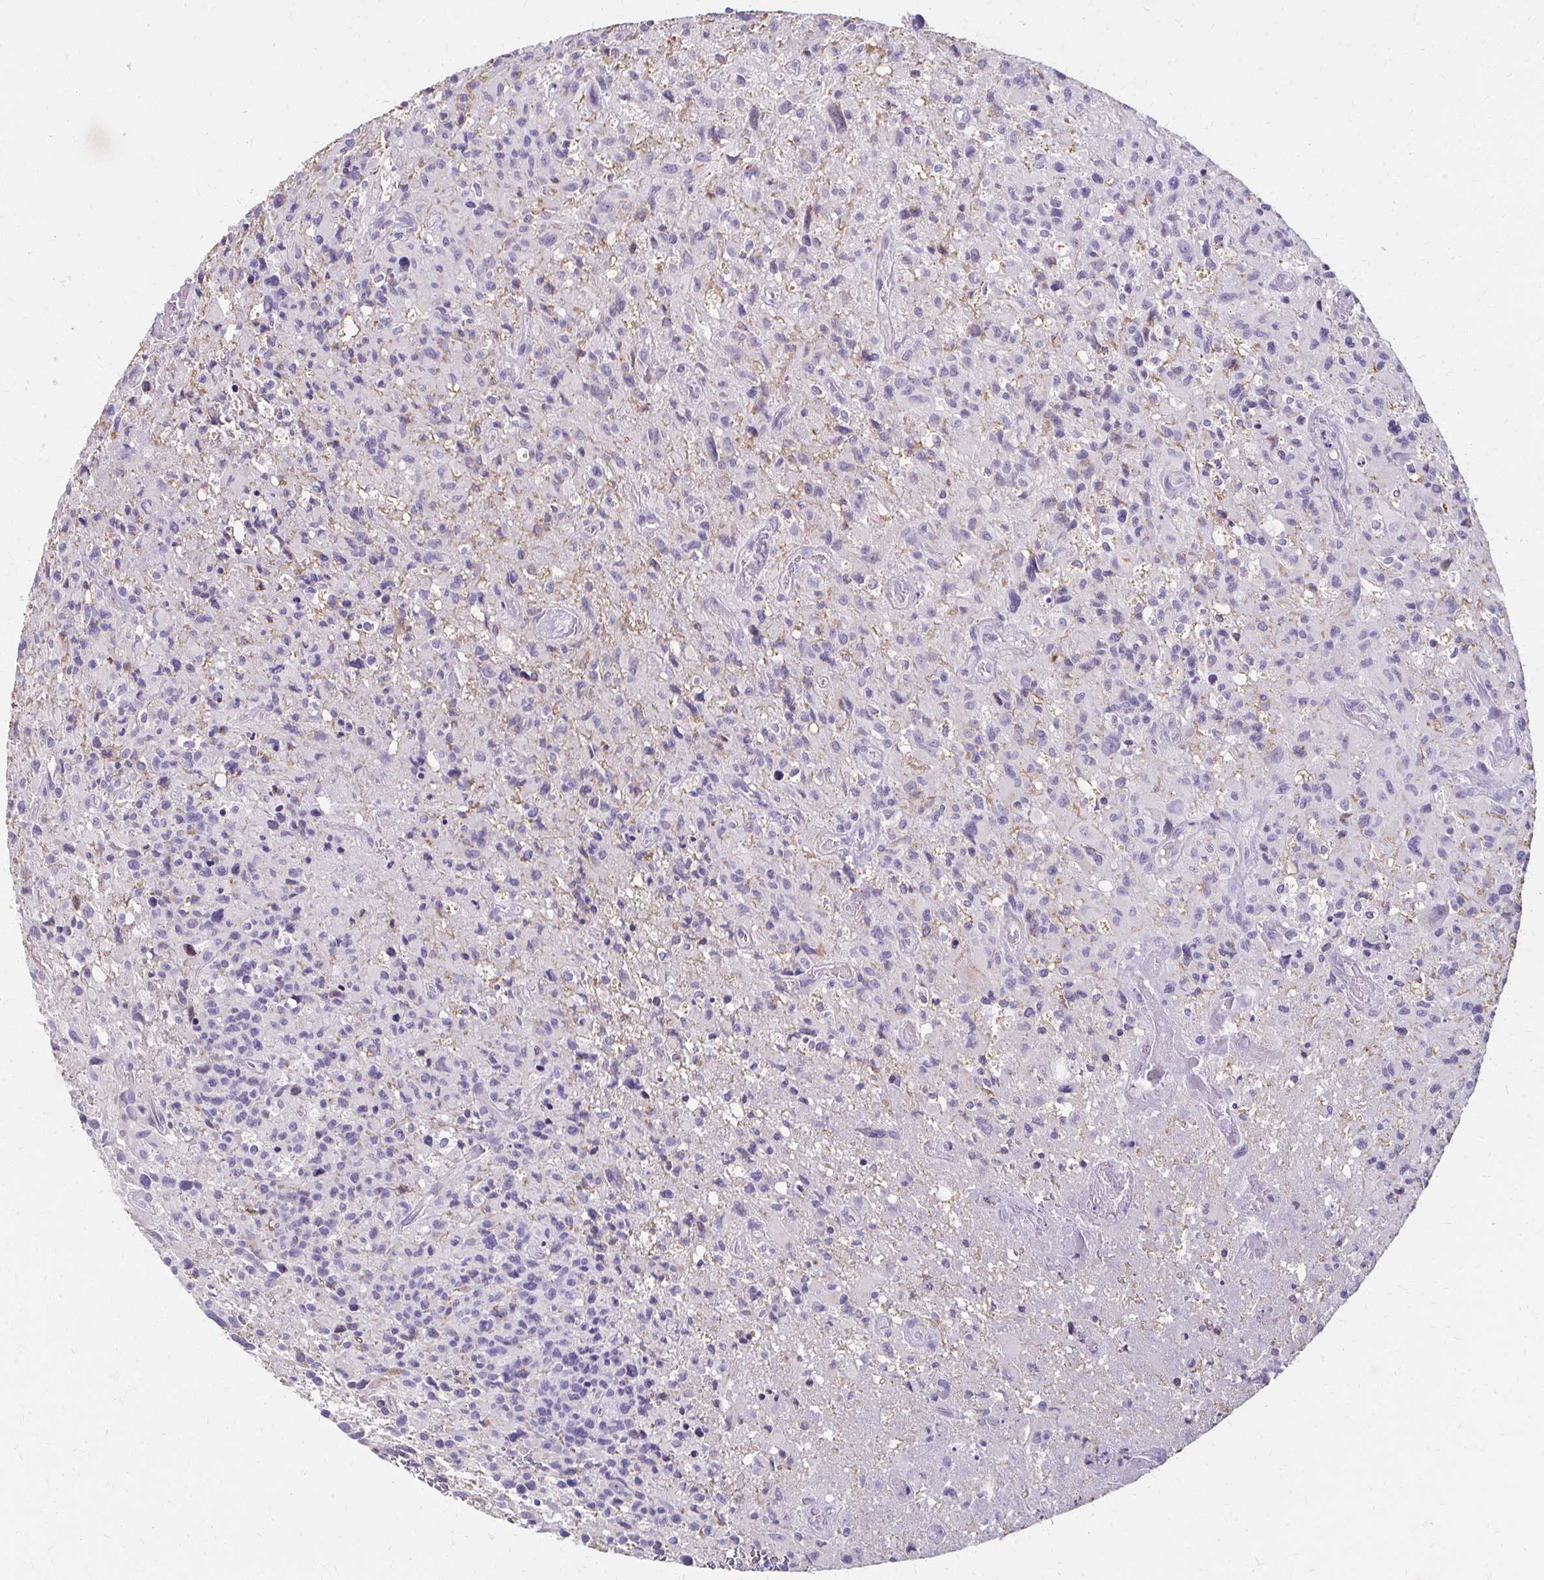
{"staining": {"intensity": "negative", "quantity": "none", "location": "none"}, "tissue": "glioma", "cell_type": "Tumor cells", "image_type": "cancer", "snomed": [{"axis": "morphology", "description": "Glioma, malignant, High grade"}, {"axis": "topography", "description": "Brain"}], "caption": "Tumor cells show no significant expression in malignant glioma (high-grade).", "gene": "BBS12", "patient": {"sex": "male", "age": 63}}